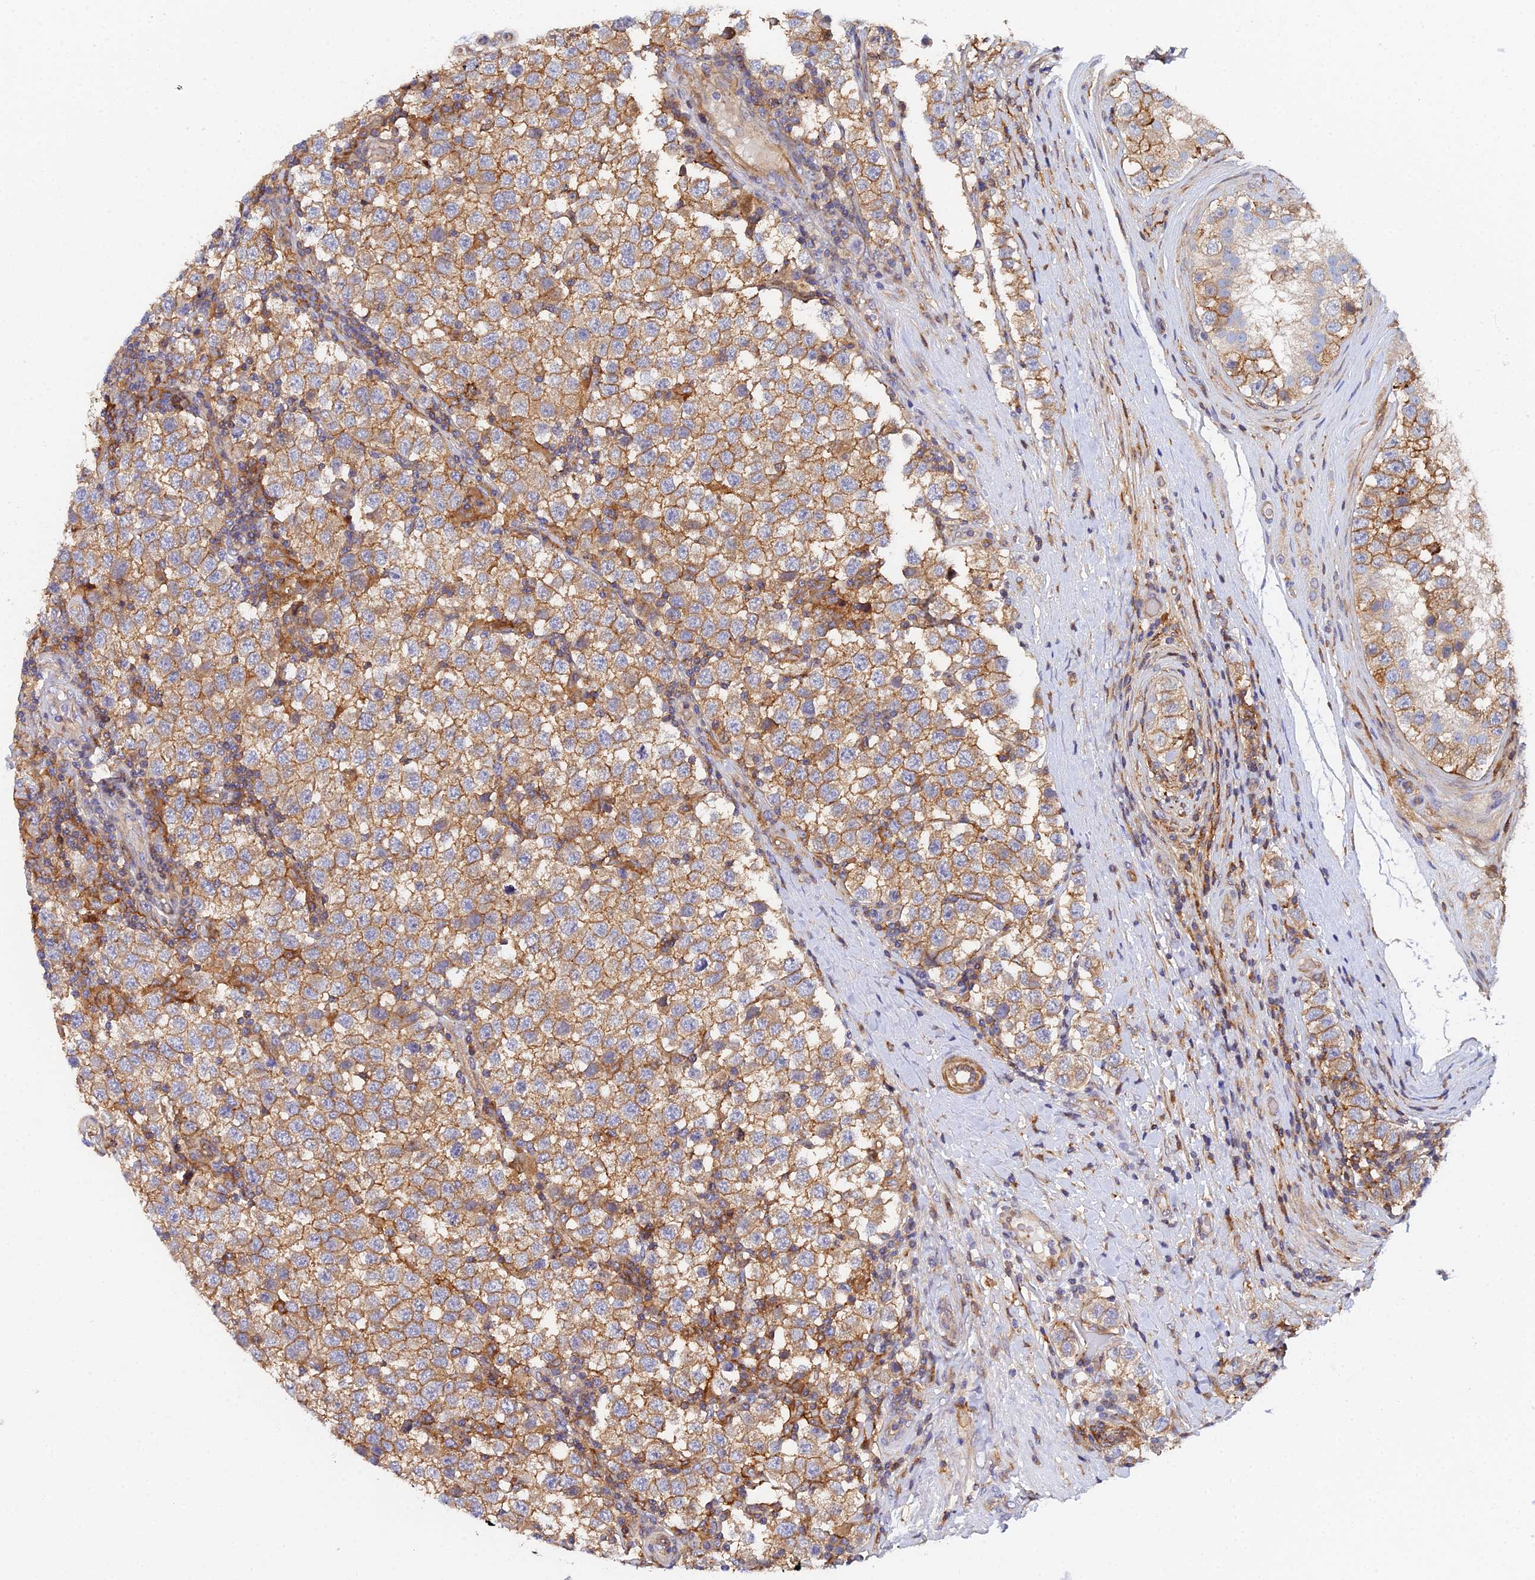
{"staining": {"intensity": "moderate", "quantity": ">75%", "location": "cytoplasmic/membranous"}, "tissue": "testis cancer", "cell_type": "Tumor cells", "image_type": "cancer", "snomed": [{"axis": "morphology", "description": "Seminoma, NOS"}, {"axis": "topography", "description": "Testis"}], "caption": "Immunohistochemistry (IHC) (DAB) staining of human testis cancer displays moderate cytoplasmic/membranous protein expression in about >75% of tumor cells. Using DAB (3,3'-diaminobenzidine) (brown) and hematoxylin (blue) stains, captured at high magnification using brightfield microscopy.", "gene": "GNG5B", "patient": {"sex": "male", "age": 34}}